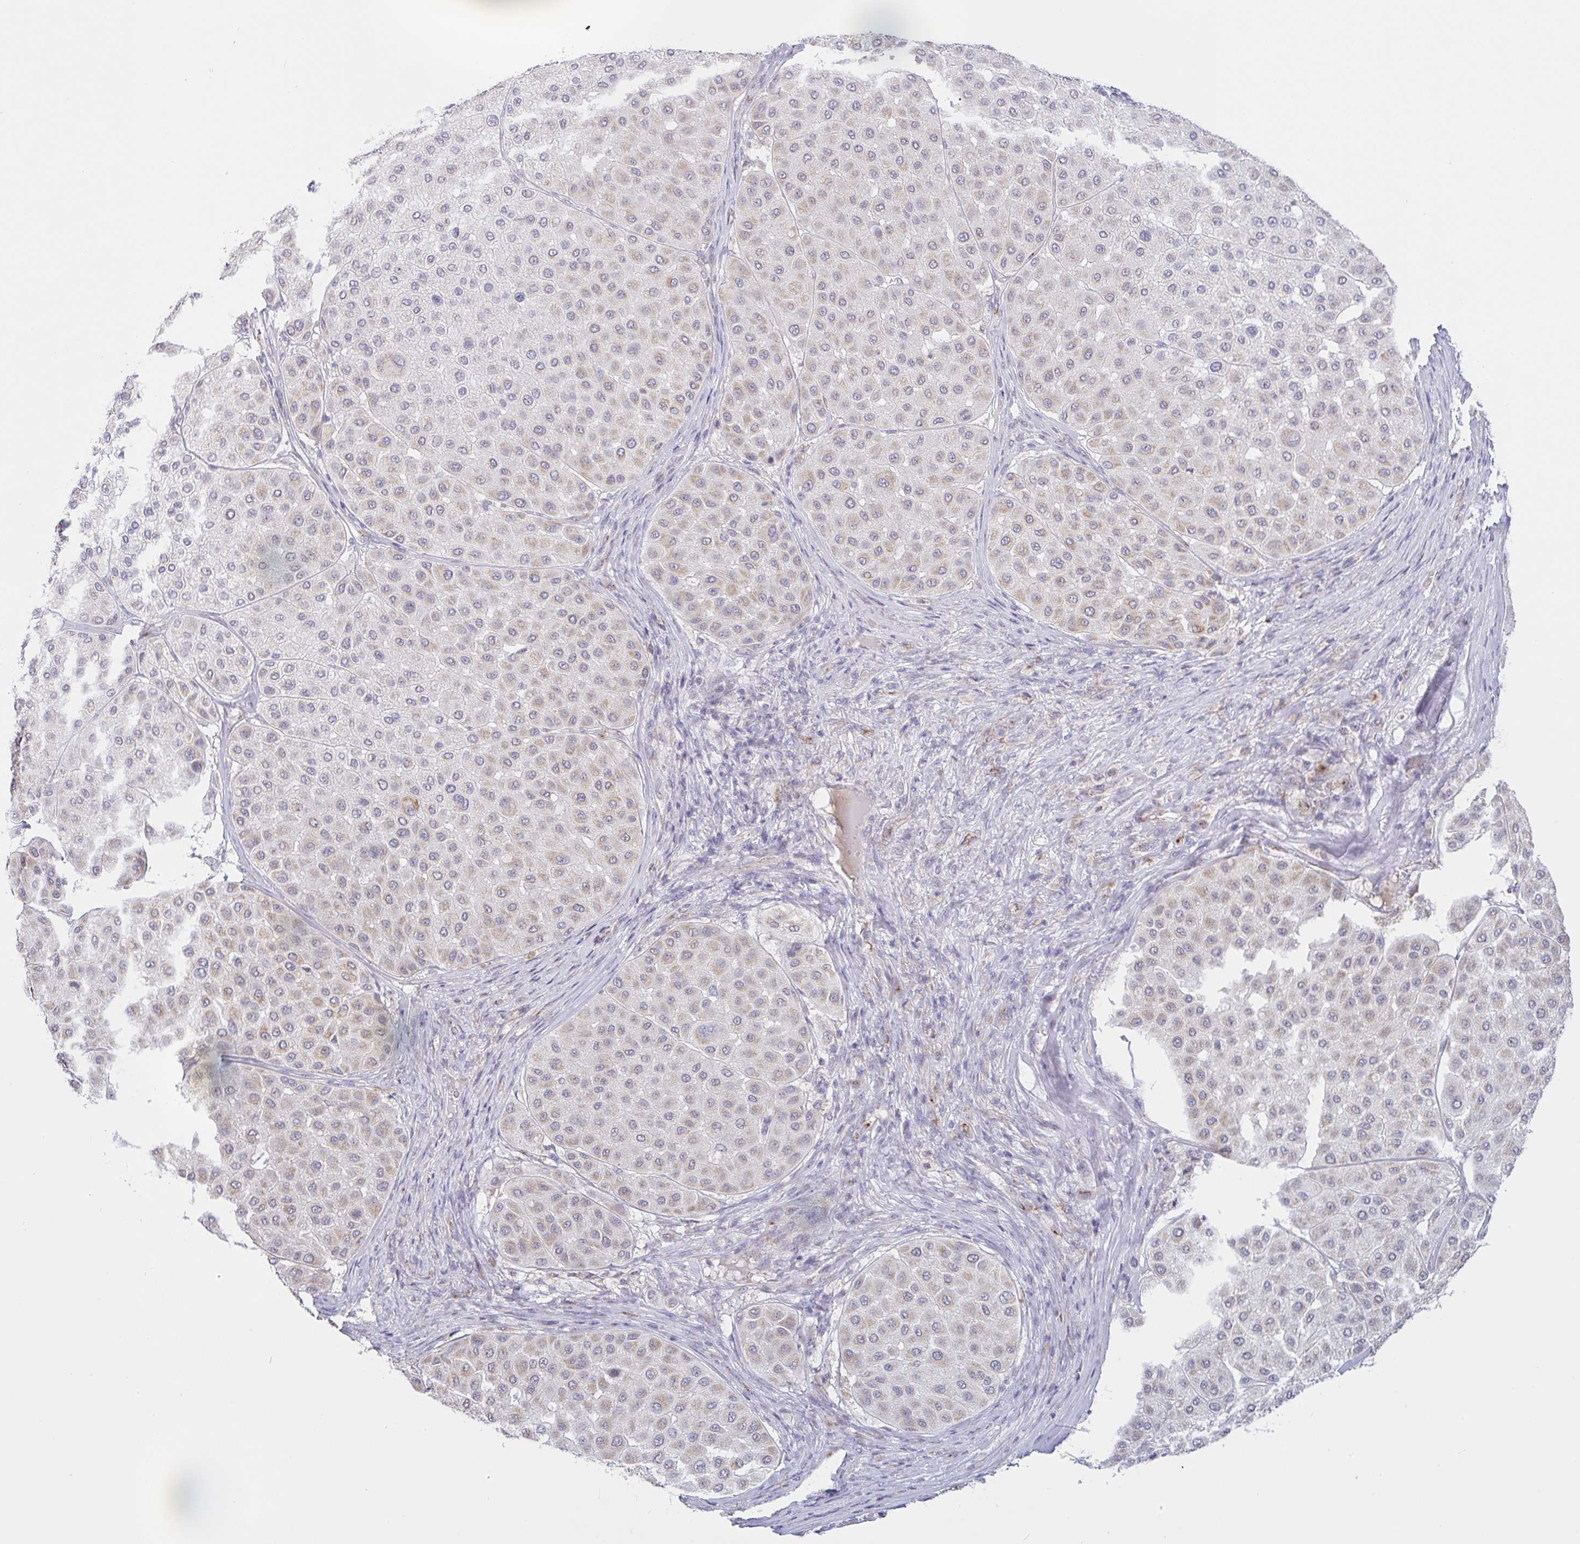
{"staining": {"intensity": "weak", "quantity": "<25%", "location": "cytoplasmic/membranous"}, "tissue": "melanoma", "cell_type": "Tumor cells", "image_type": "cancer", "snomed": [{"axis": "morphology", "description": "Malignant melanoma, Metastatic site"}, {"axis": "topography", "description": "Smooth muscle"}], "caption": "Tumor cells are negative for protein expression in human malignant melanoma (metastatic site).", "gene": "PLCD4", "patient": {"sex": "male", "age": 41}}